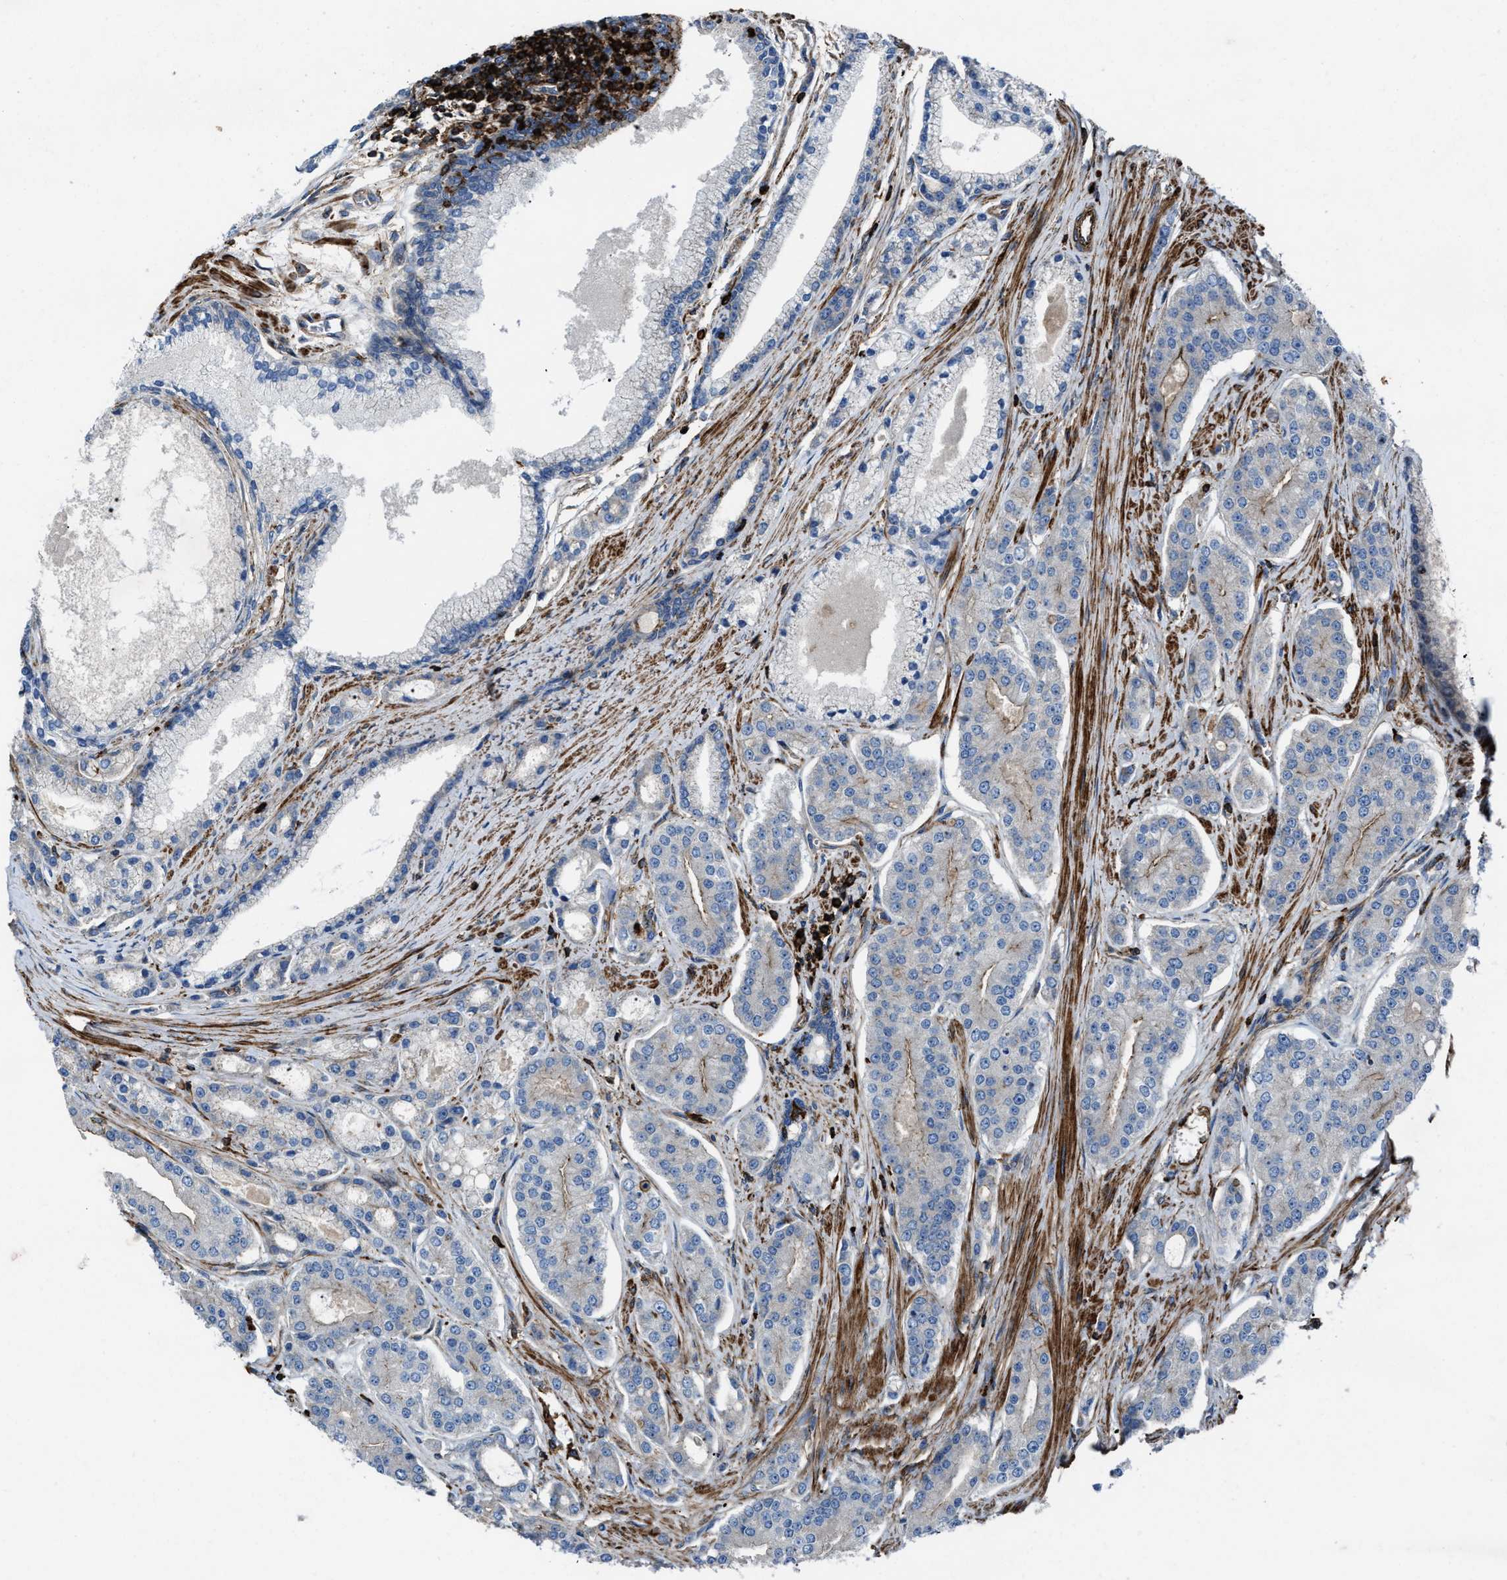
{"staining": {"intensity": "weak", "quantity": "<25%", "location": "cytoplasmic/membranous"}, "tissue": "prostate cancer", "cell_type": "Tumor cells", "image_type": "cancer", "snomed": [{"axis": "morphology", "description": "Adenocarcinoma, High grade"}, {"axis": "topography", "description": "Prostate"}], "caption": "Immunohistochemistry image of neoplastic tissue: prostate adenocarcinoma (high-grade) stained with DAB displays no significant protein positivity in tumor cells. The staining is performed using DAB brown chromogen with nuclei counter-stained in using hematoxylin.", "gene": "AGPAT2", "patient": {"sex": "male", "age": 71}}